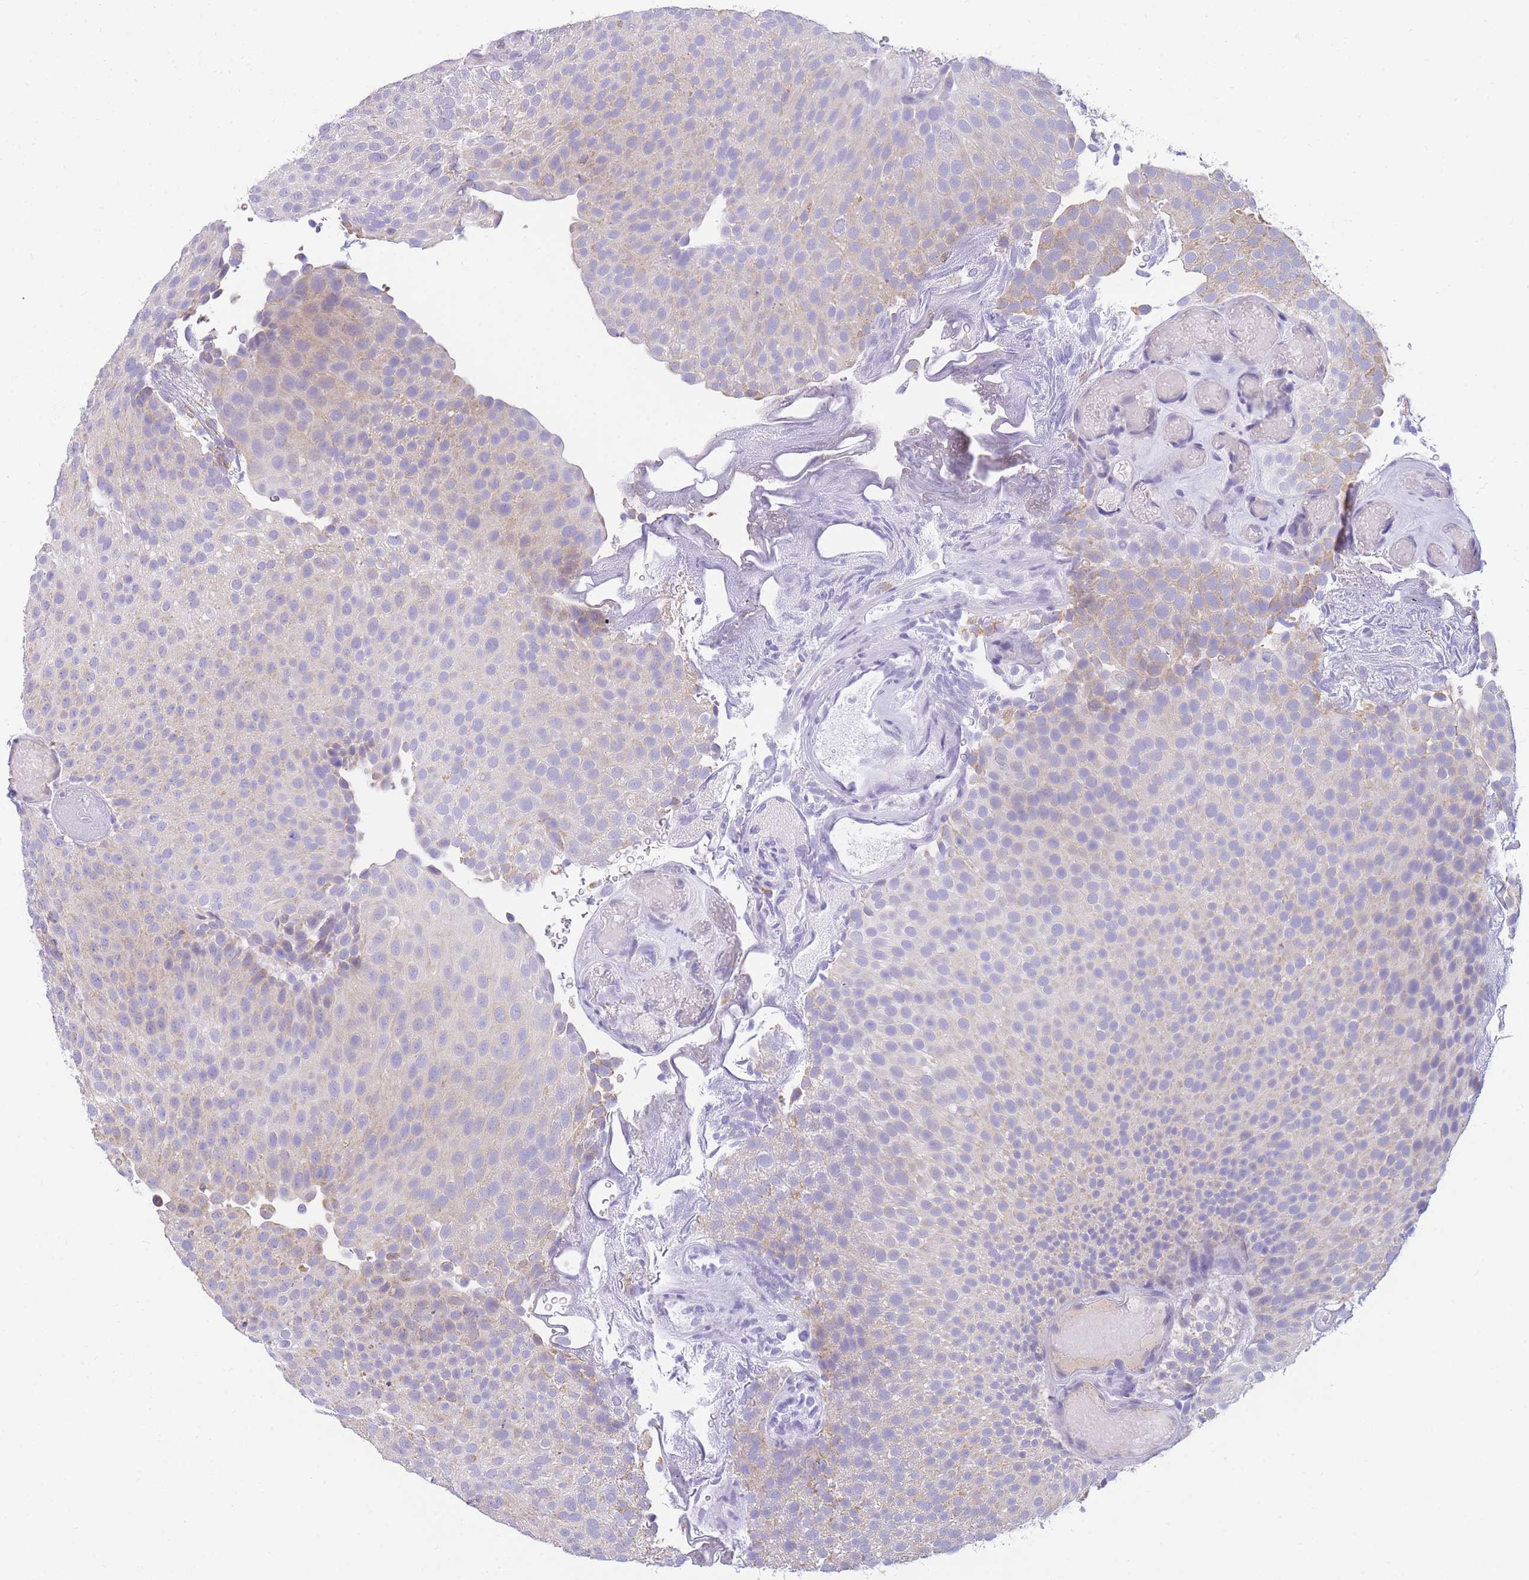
{"staining": {"intensity": "weak", "quantity": "25%-75%", "location": "cytoplasmic/membranous"}, "tissue": "urothelial cancer", "cell_type": "Tumor cells", "image_type": "cancer", "snomed": [{"axis": "morphology", "description": "Urothelial carcinoma, Low grade"}, {"axis": "topography", "description": "Urinary bladder"}], "caption": "Protein expression analysis of human urothelial carcinoma (low-grade) reveals weak cytoplasmic/membranous staining in approximately 25%-75% of tumor cells. The protein of interest is stained brown, and the nuclei are stained in blue (DAB (3,3'-diaminobenzidine) IHC with brightfield microscopy, high magnification).", "gene": "DHRS11", "patient": {"sex": "male", "age": 78}}